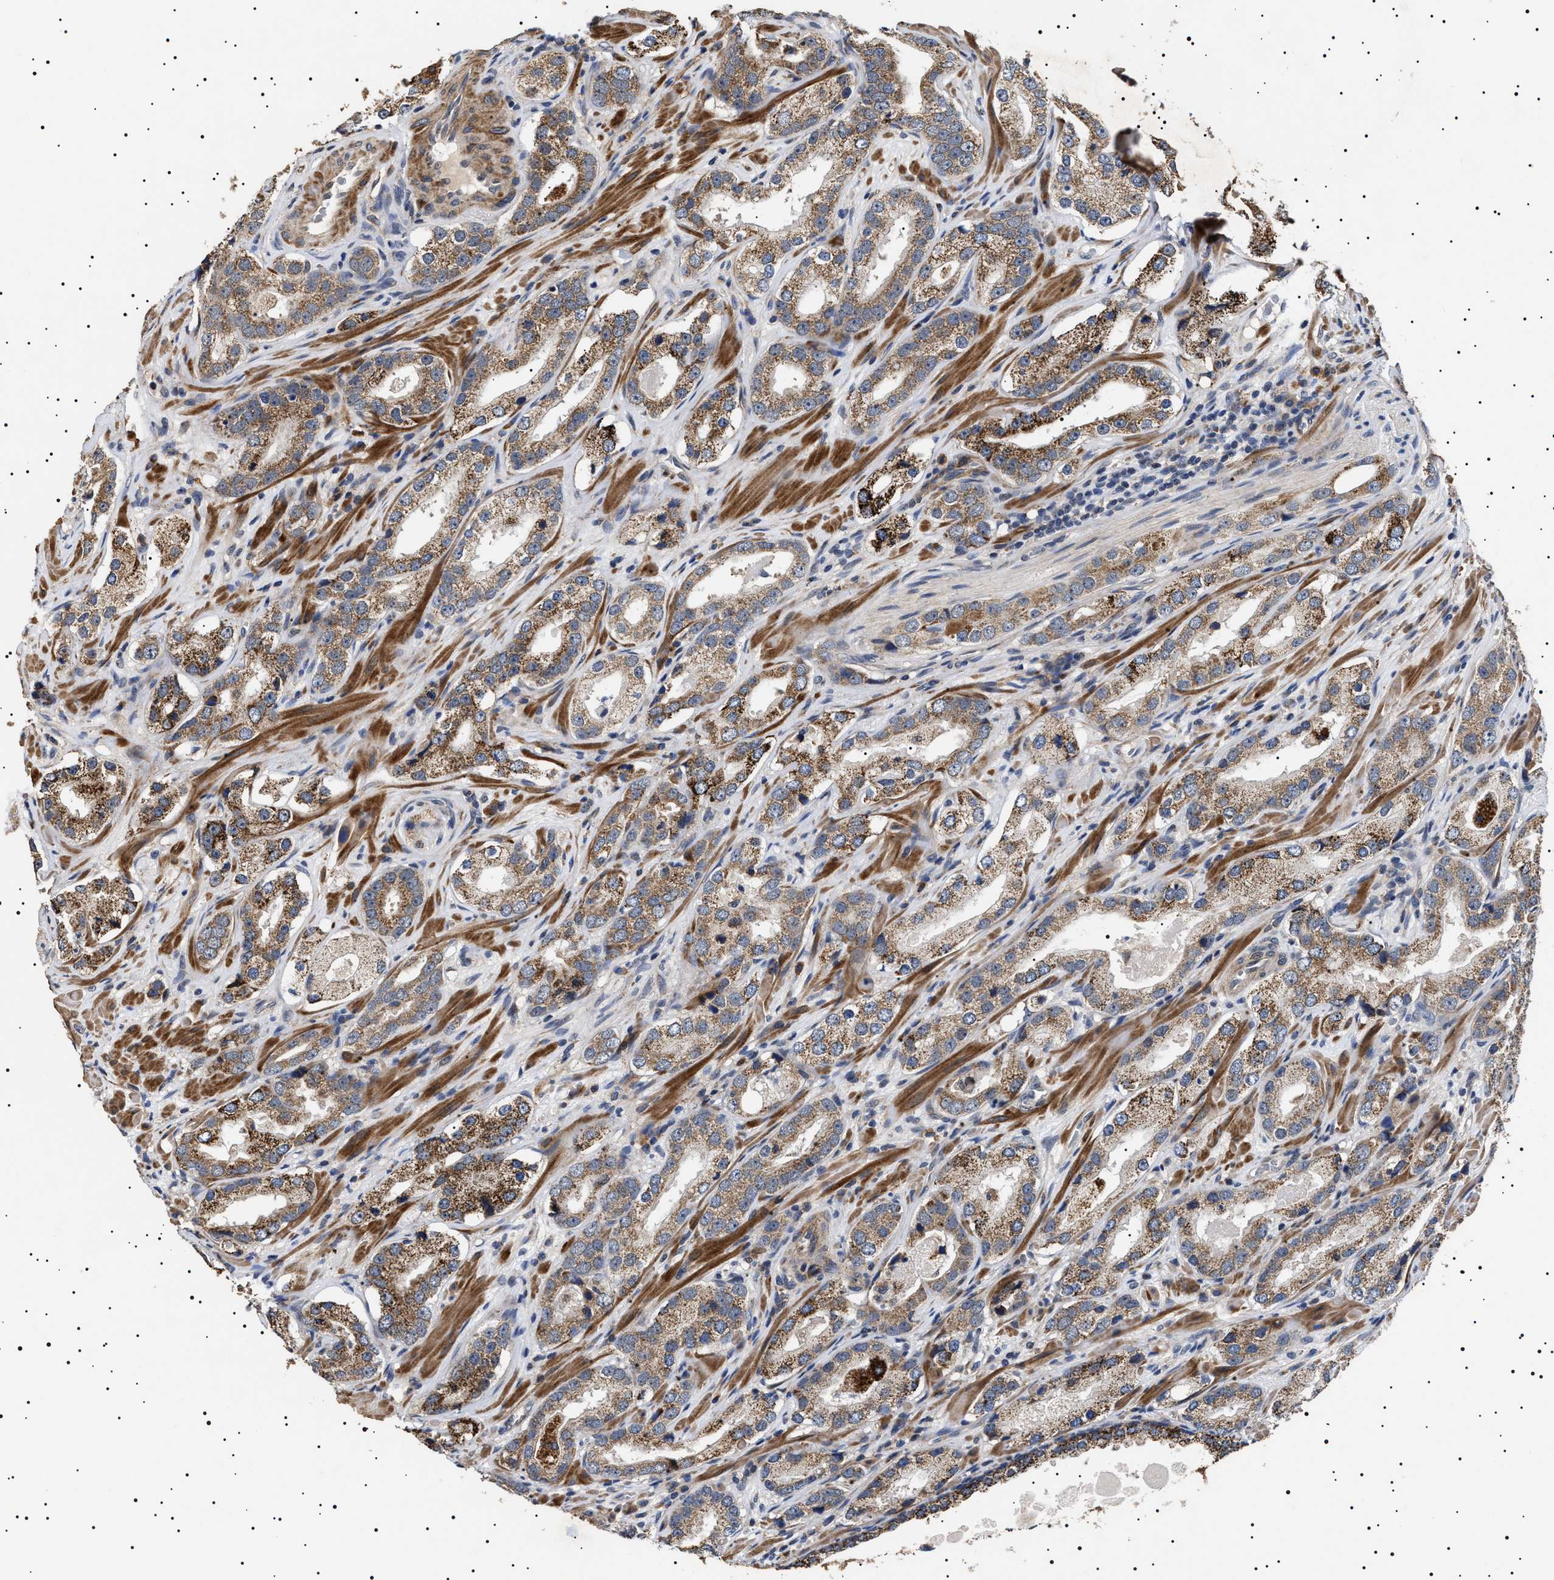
{"staining": {"intensity": "moderate", "quantity": ">75%", "location": "cytoplasmic/membranous"}, "tissue": "prostate cancer", "cell_type": "Tumor cells", "image_type": "cancer", "snomed": [{"axis": "morphology", "description": "Adenocarcinoma, High grade"}, {"axis": "topography", "description": "Prostate"}], "caption": "This photomicrograph reveals immunohistochemistry staining of prostate cancer (high-grade adenocarcinoma), with medium moderate cytoplasmic/membranous positivity in approximately >75% of tumor cells.", "gene": "RAB34", "patient": {"sex": "male", "age": 63}}